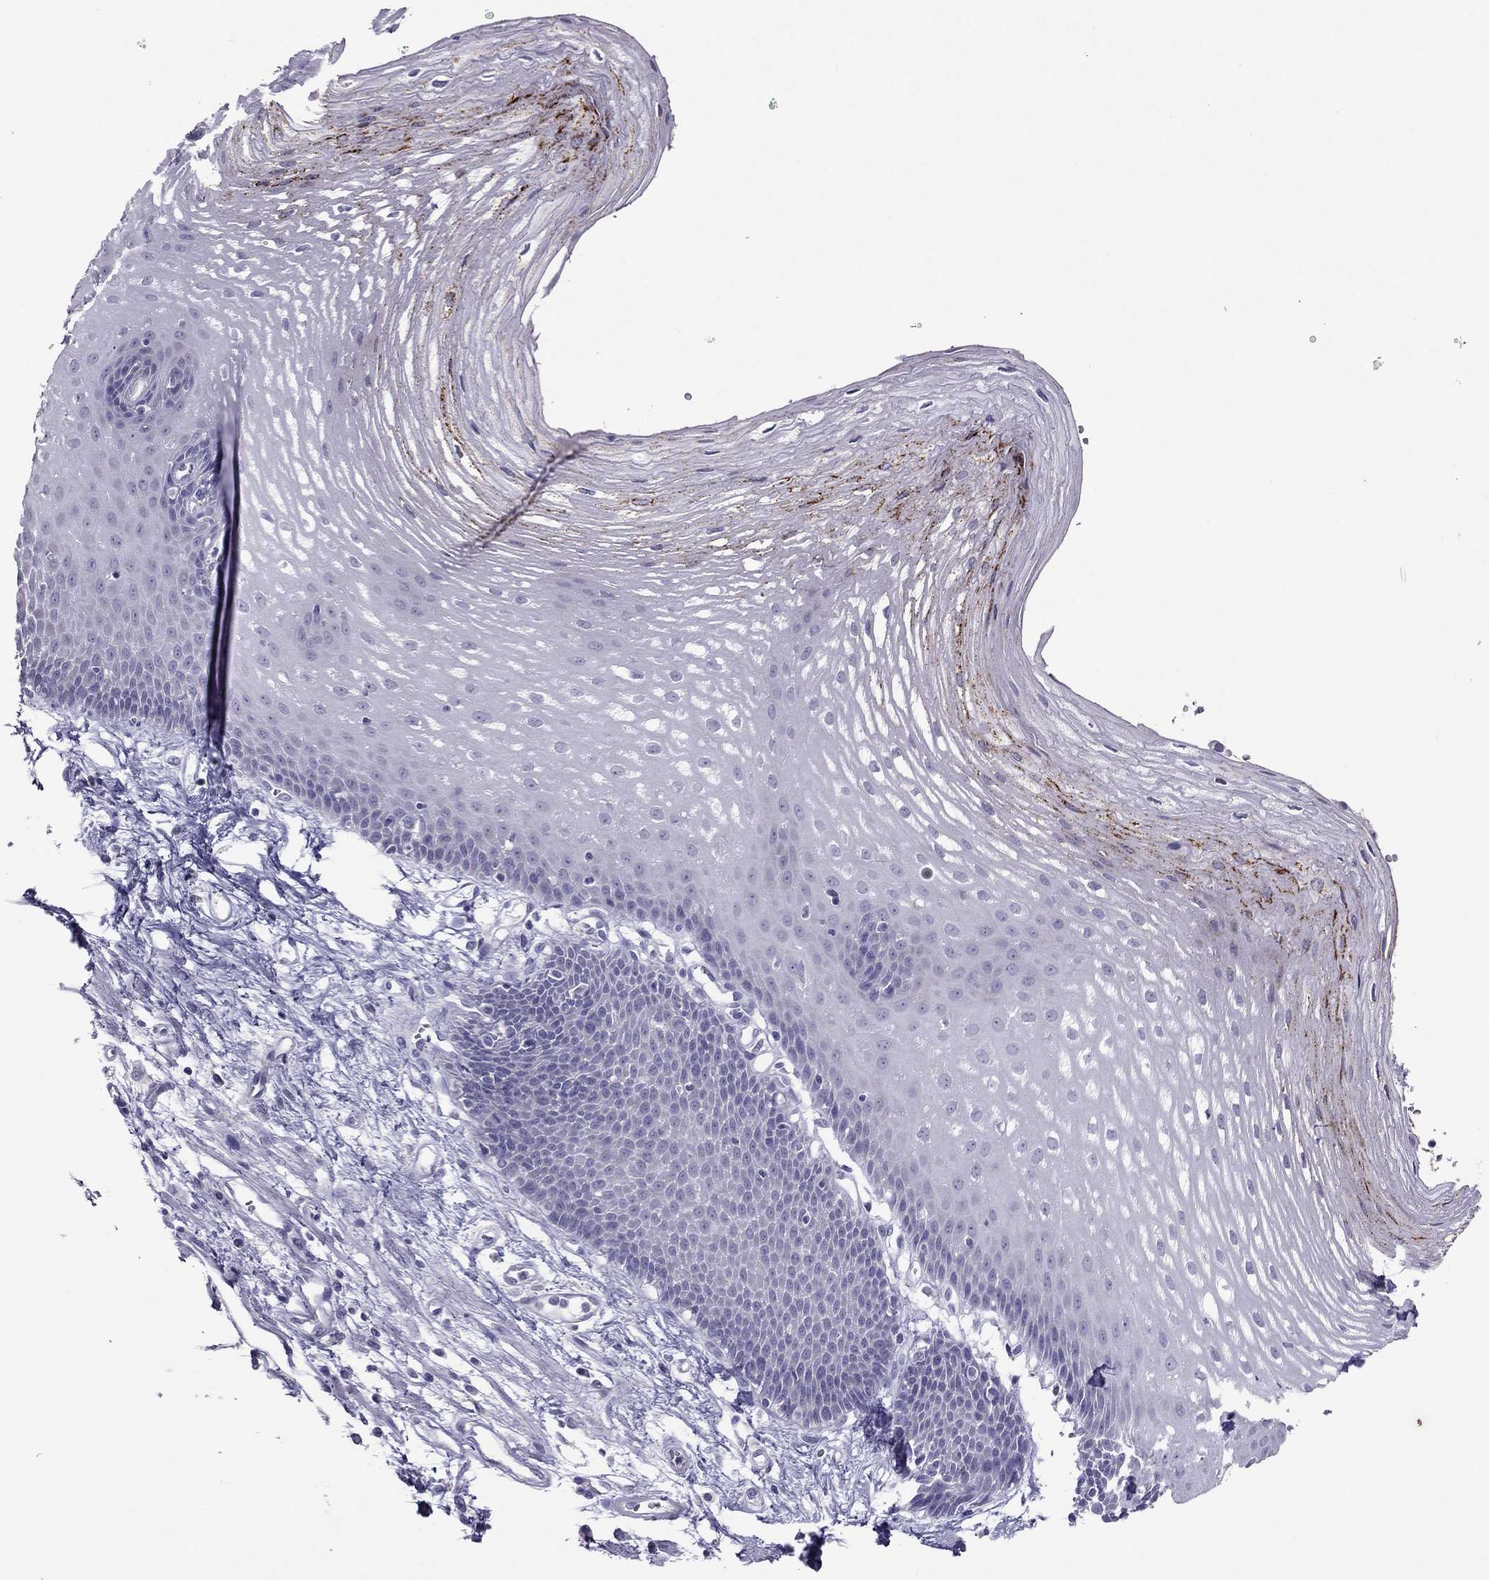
{"staining": {"intensity": "negative", "quantity": "none", "location": "none"}, "tissue": "esophagus", "cell_type": "Squamous epithelial cells", "image_type": "normal", "snomed": [{"axis": "morphology", "description": "Normal tissue, NOS"}, {"axis": "topography", "description": "Esophagus"}], "caption": "Esophagus stained for a protein using immunohistochemistry (IHC) shows no positivity squamous epithelial cells.", "gene": "RGS8", "patient": {"sex": "male", "age": 72}}